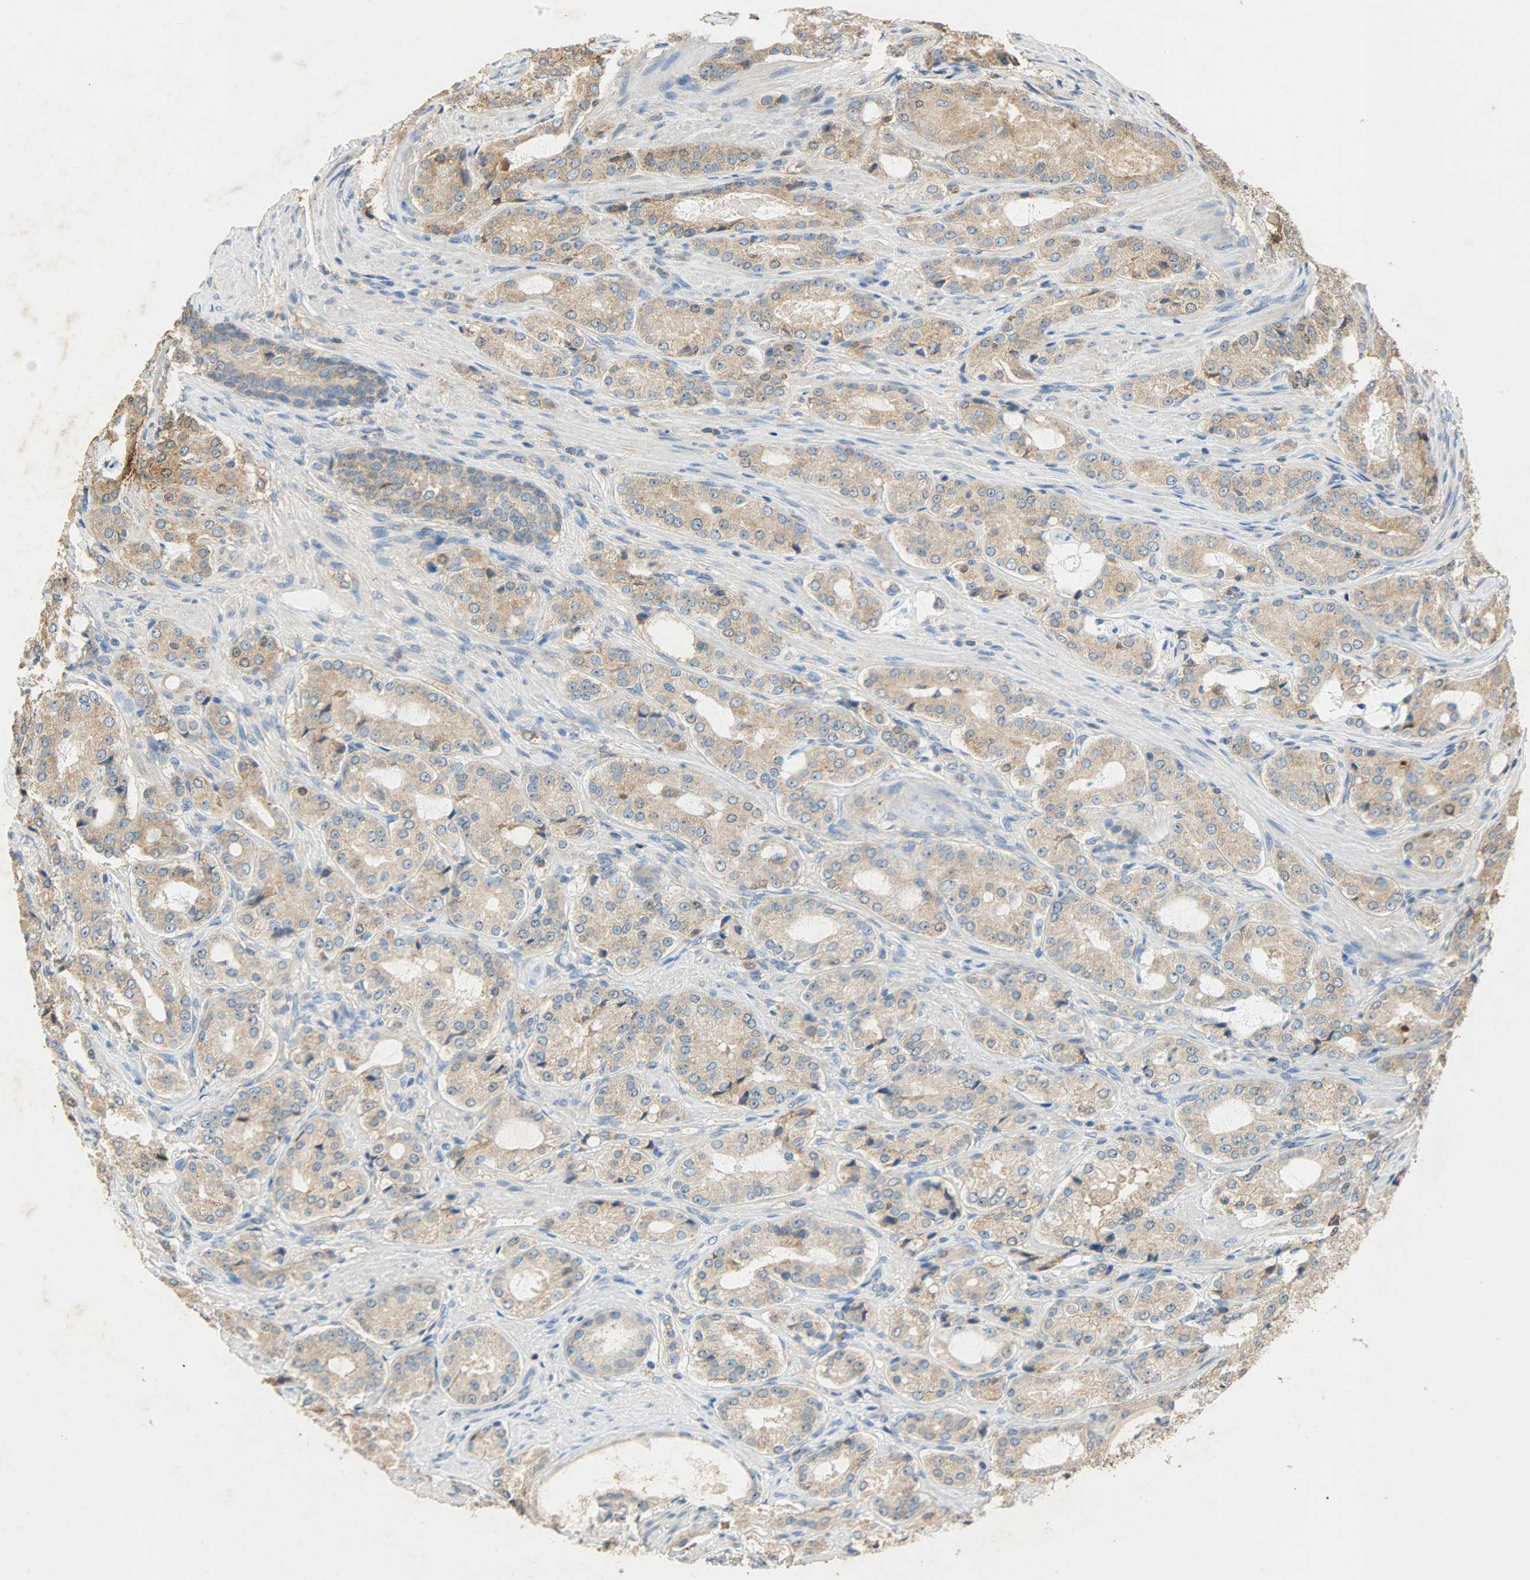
{"staining": {"intensity": "moderate", "quantity": ">75%", "location": "cytoplasmic/membranous"}, "tissue": "prostate cancer", "cell_type": "Tumor cells", "image_type": "cancer", "snomed": [{"axis": "morphology", "description": "Adenocarcinoma, High grade"}, {"axis": "topography", "description": "Prostate"}], "caption": "Tumor cells show medium levels of moderate cytoplasmic/membranous positivity in about >75% of cells in human prostate cancer (adenocarcinoma (high-grade)).", "gene": "HSPA5", "patient": {"sex": "male", "age": 72}}